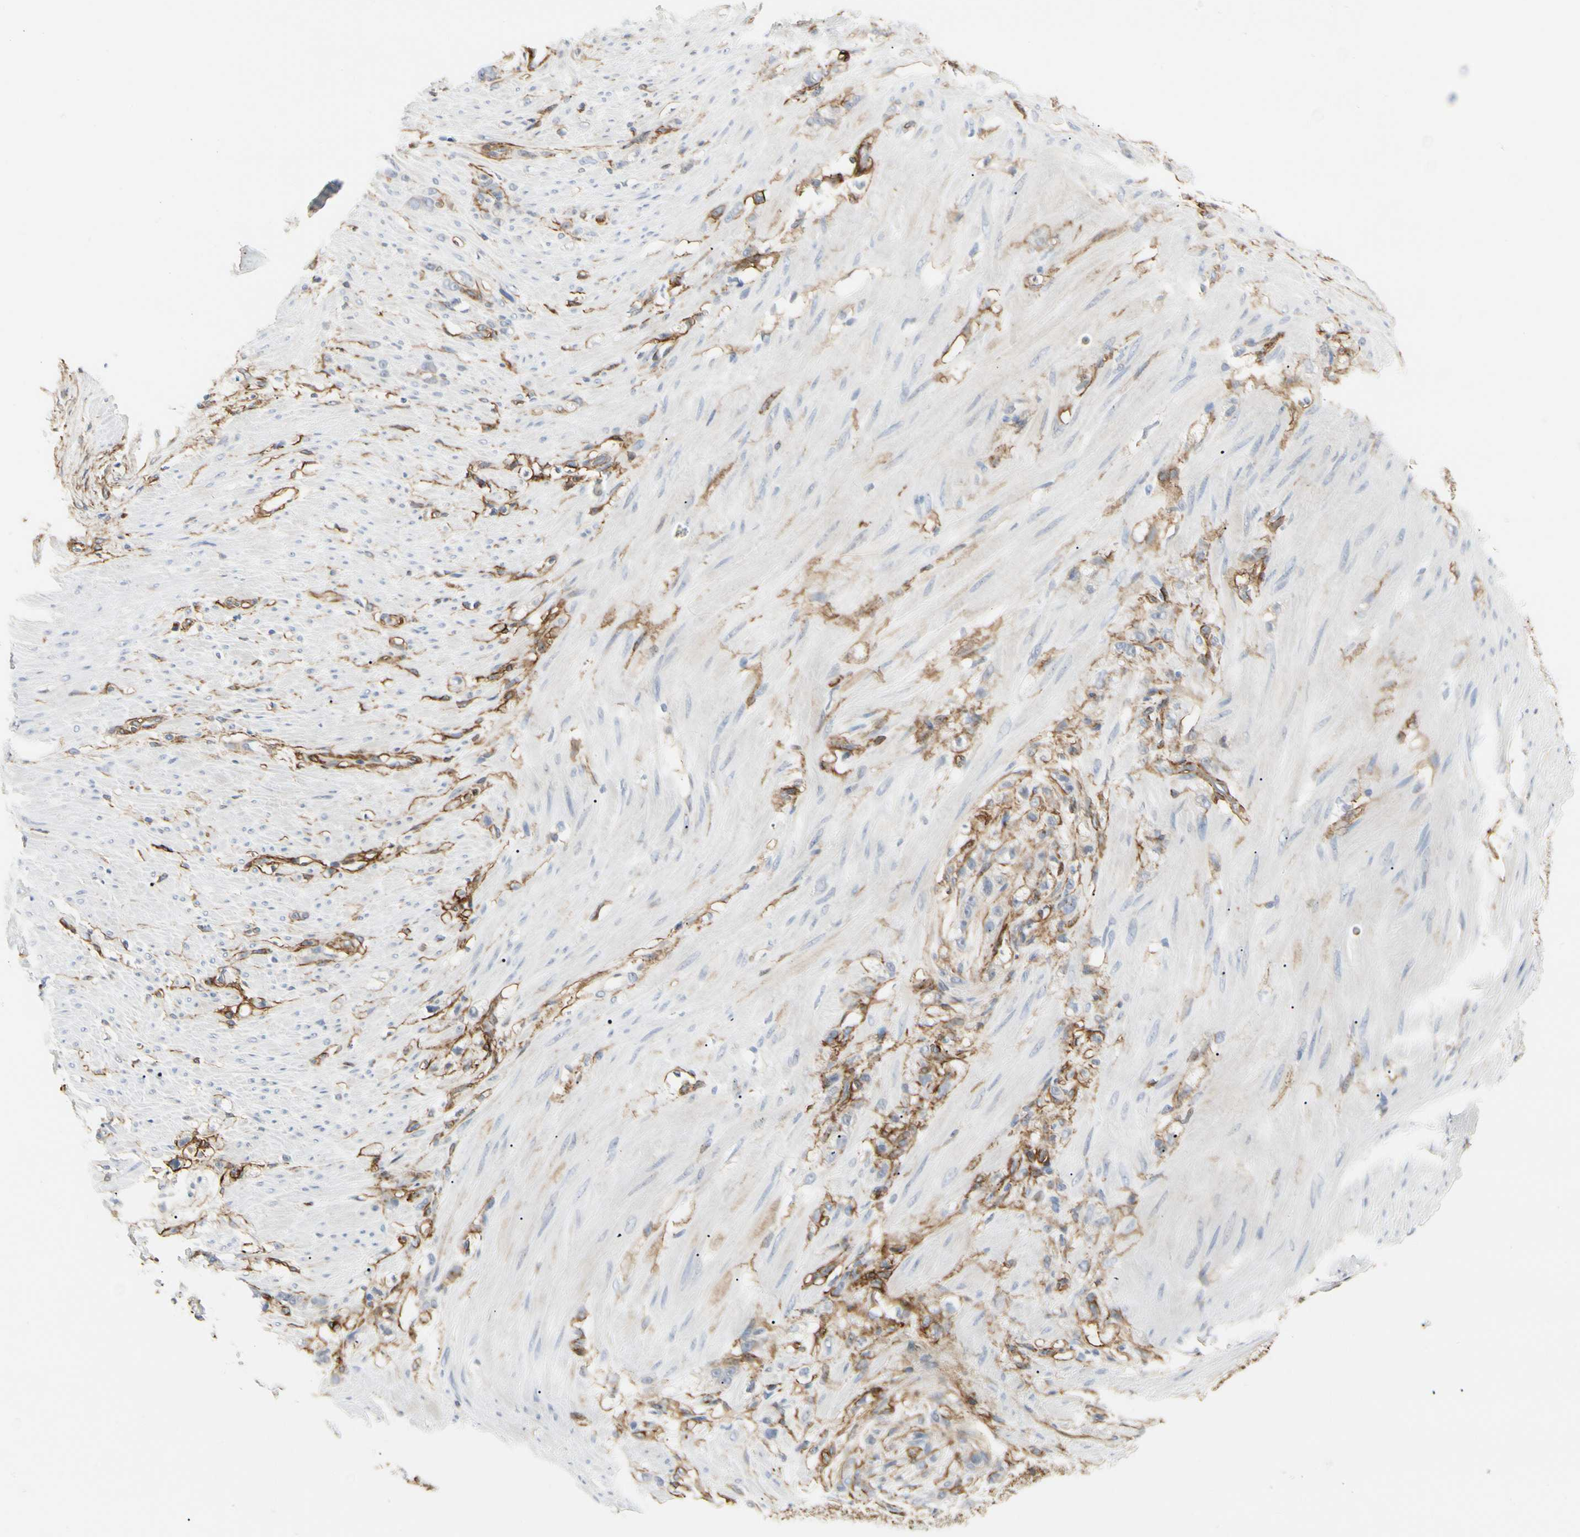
{"staining": {"intensity": "negative", "quantity": "none", "location": "none"}, "tissue": "stomach cancer", "cell_type": "Tumor cells", "image_type": "cancer", "snomed": [{"axis": "morphology", "description": "Adenocarcinoma, NOS"}, {"axis": "topography", "description": "Stomach"}], "caption": "Immunohistochemistry (IHC) photomicrograph of human stomach cancer stained for a protein (brown), which displays no expression in tumor cells.", "gene": "GGT5", "patient": {"sex": "male", "age": 82}}